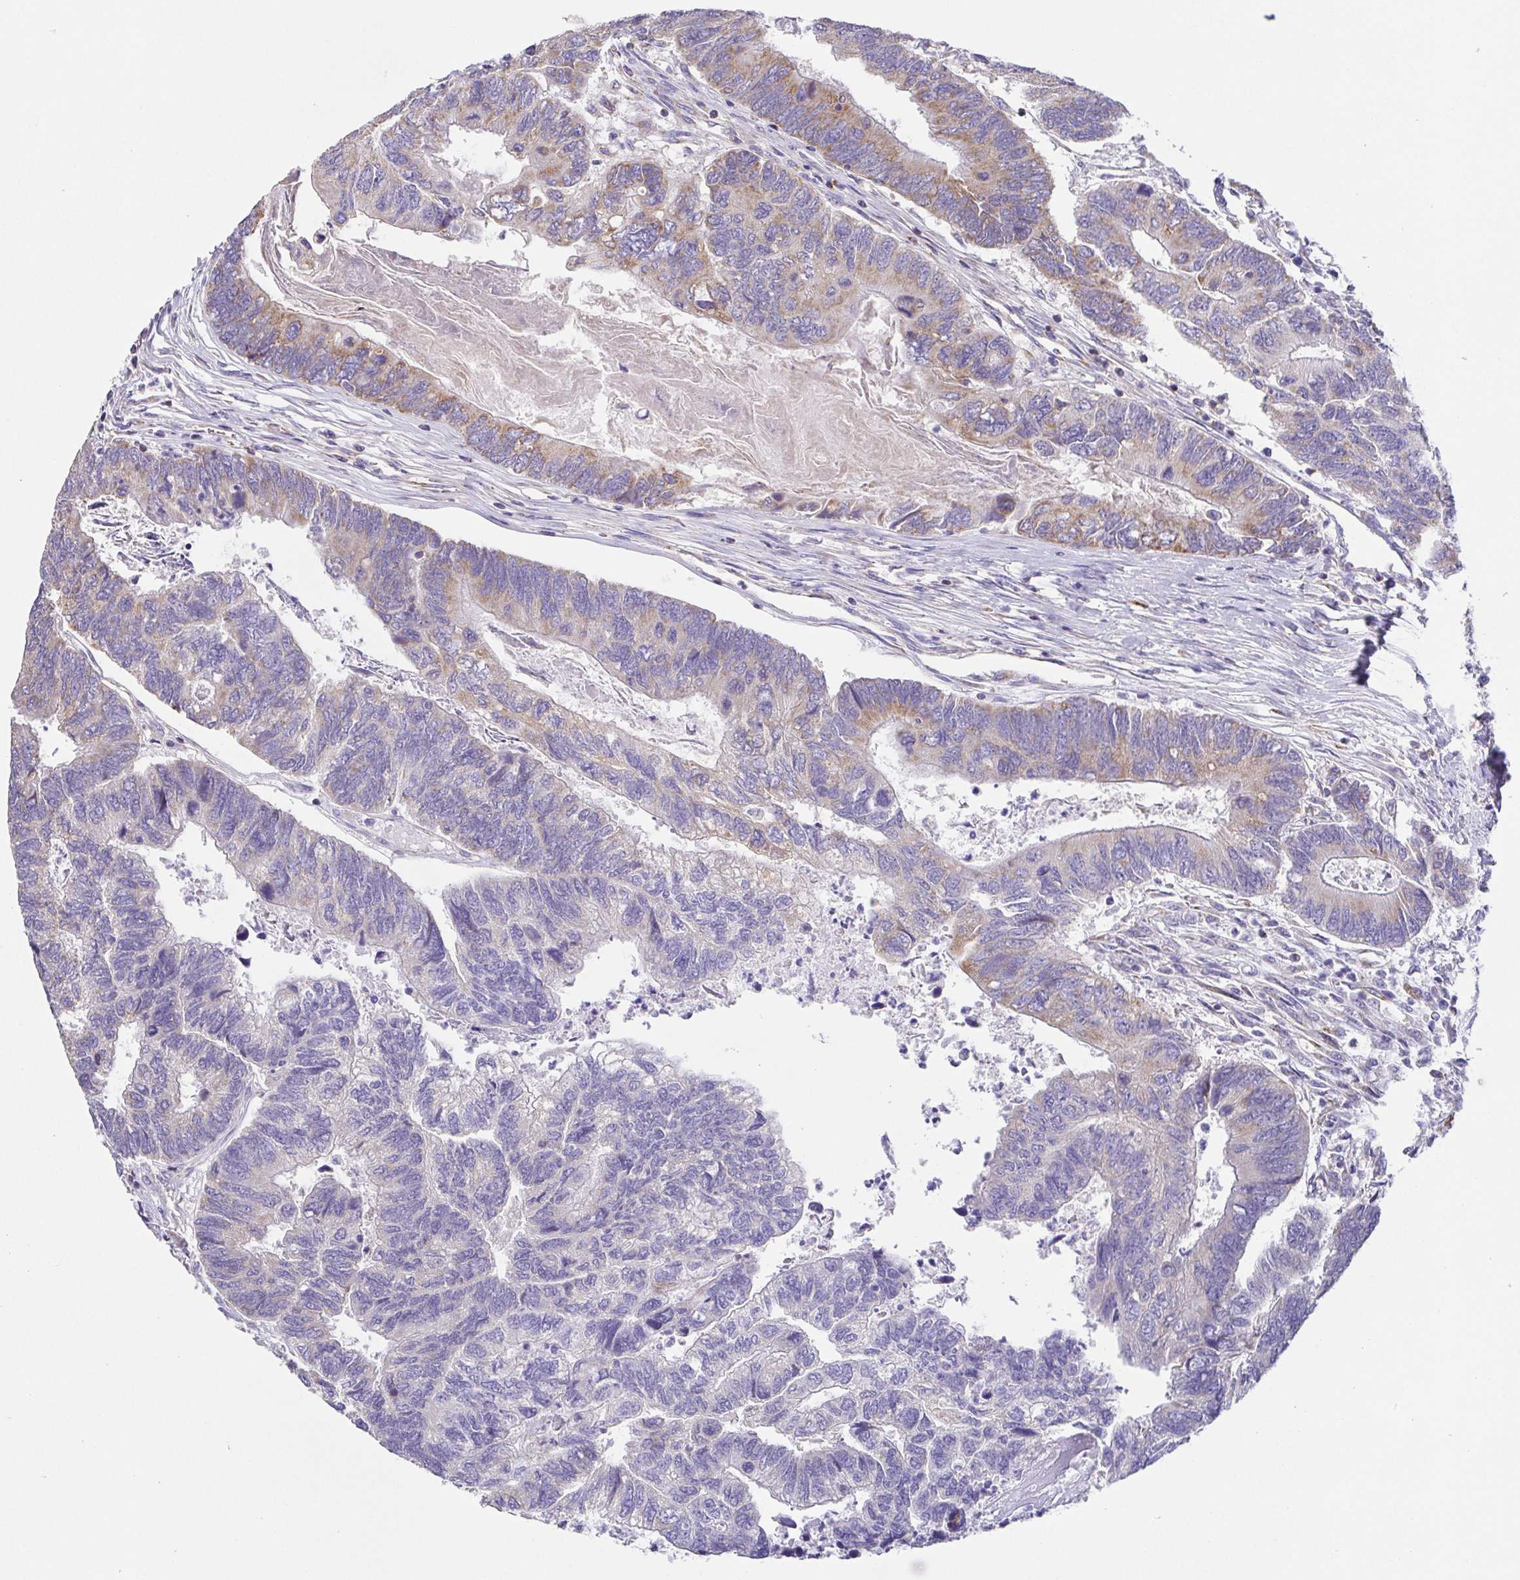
{"staining": {"intensity": "weak", "quantity": "25%-75%", "location": "cytoplasmic/membranous"}, "tissue": "colorectal cancer", "cell_type": "Tumor cells", "image_type": "cancer", "snomed": [{"axis": "morphology", "description": "Adenocarcinoma, NOS"}, {"axis": "topography", "description": "Colon"}], "caption": "The image reveals immunohistochemical staining of colorectal cancer. There is weak cytoplasmic/membranous expression is seen in approximately 25%-75% of tumor cells.", "gene": "GINM1", "patient": {"sex": "female", "age": 67}}